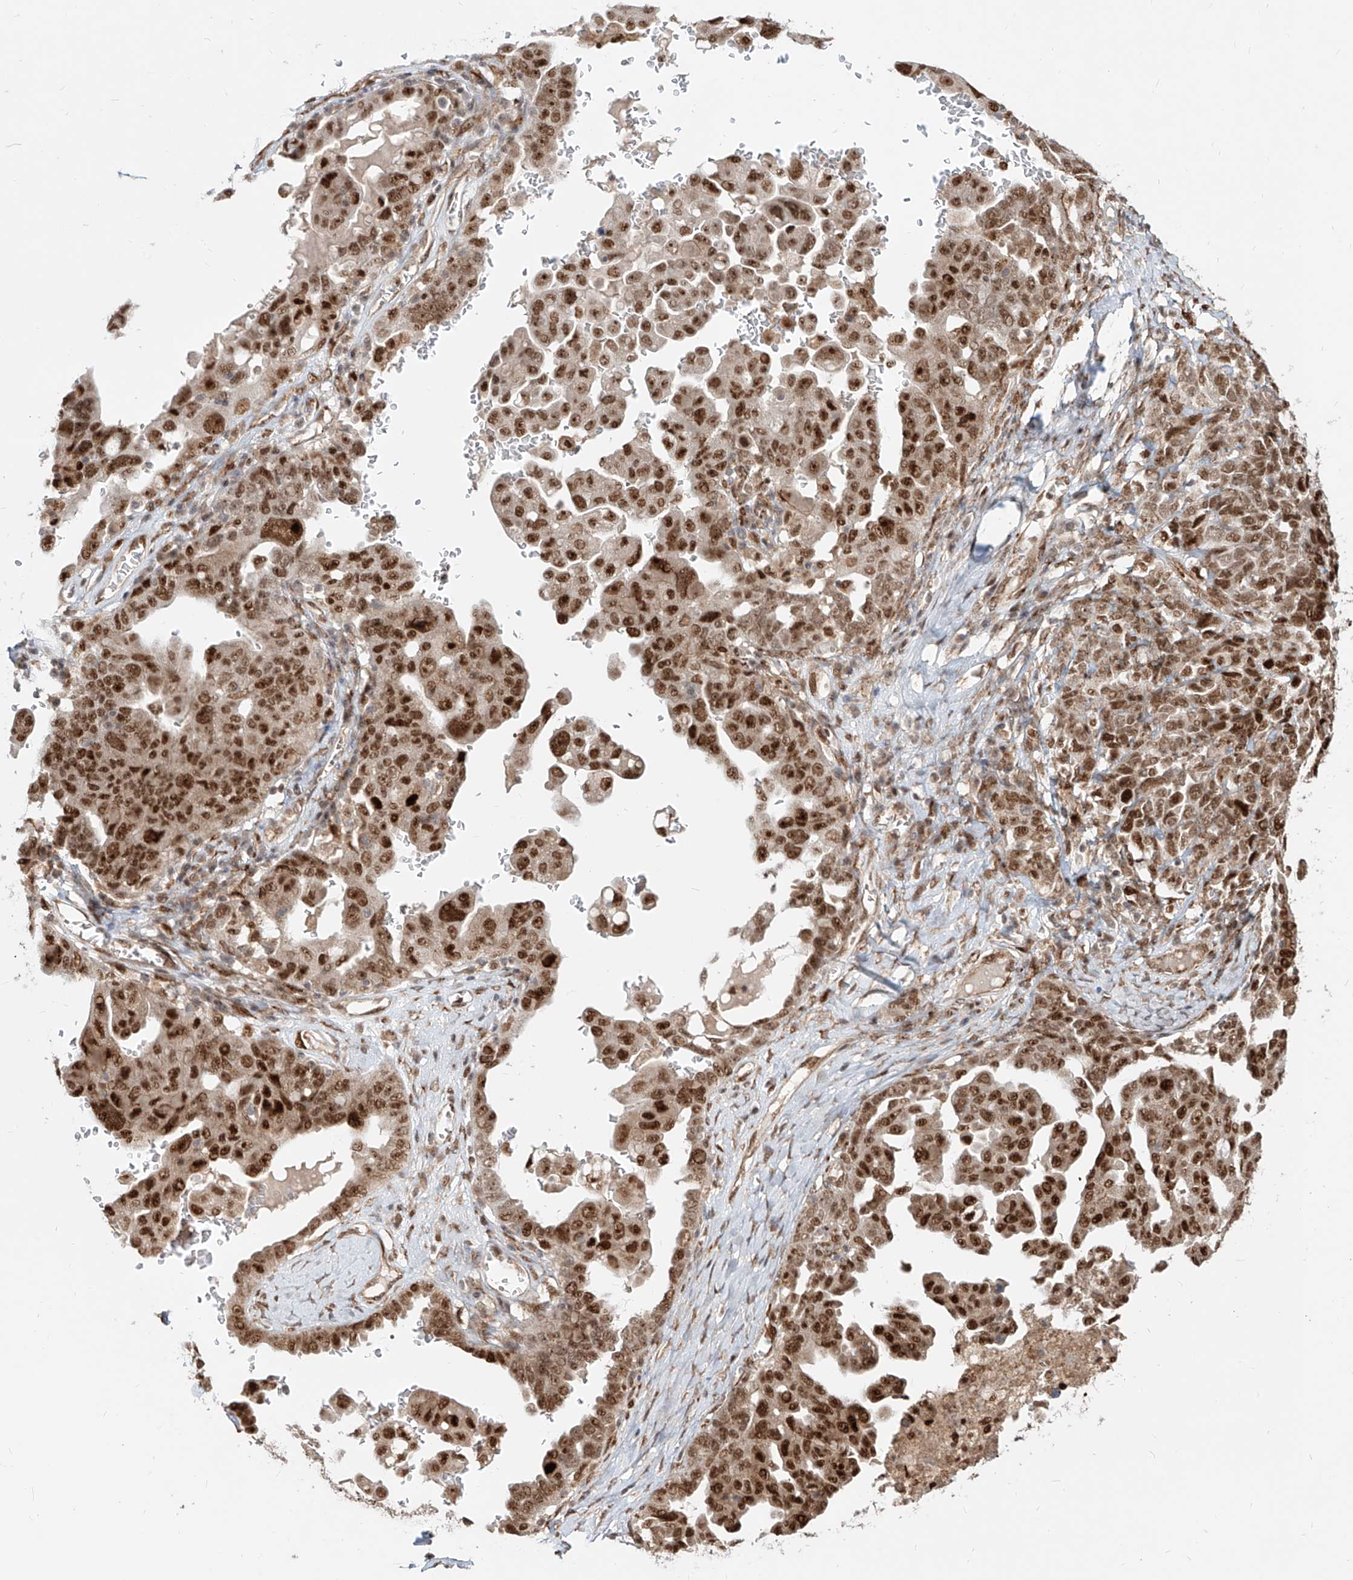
{"staining": {"intensity": "strong", "quantity": ">75%", "location": "nuclear"}, "tissue": "ovarian cancer", "cell_type": "Tumor cells", "image_type": "cancer", "snomed": [{"axis": "morphology", "description": "Carcinoma, endometroid"}, {"axis": "topography", "description": "Ovary"}], "caption": "Ovarian endometroid carcinoma stained with a protein marker exhibits strong staining in tumor cells.", "gene": "ZNF710", "patient": {"sex": "female", "age": 62}}